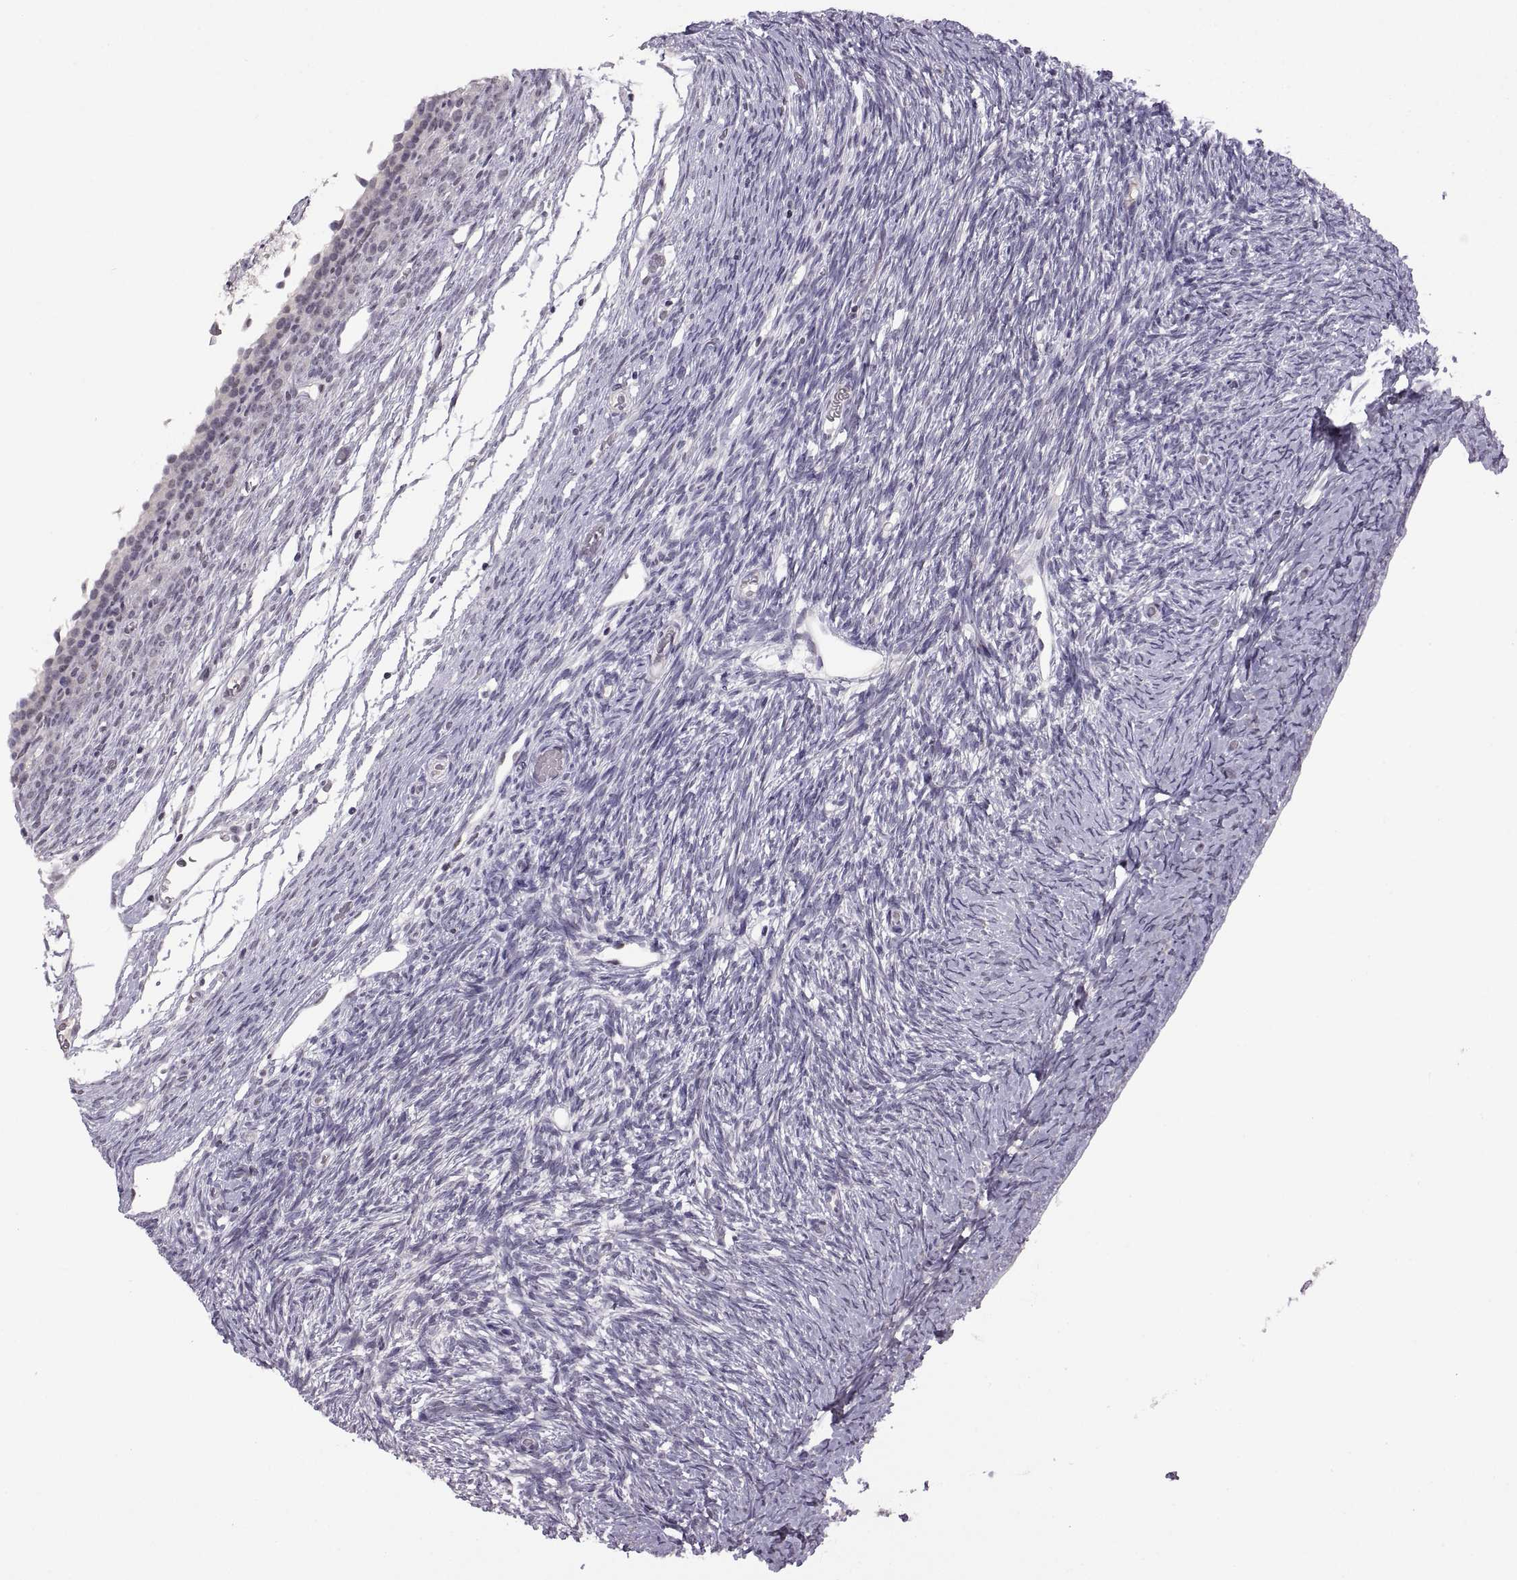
{"staining": {"intensity": "moderate", "quantity": "<25%", "location": "cytoplasmic/membranous"}, "tissue": "ovary", "cell_type": "Follicle cells", "image_type": "normal", "snomed": [{"axis": "morphology", "description": "Normal tissue, NOS"}, {"axis": "topography", "description": "Ovary"}], "caption": "A low amount of moderate cytoplasmic/membranous positivity is appreciated in approximately <25% of follicle cells in normal ovary. (Stains: DAB (3,3'-diaminobenzidine) in brown, nuclei in blue, Microscopy: brightfield microscopy at high magnification).", "gene": "NEK2", "patient": {"sex": "female", "age": 39}}